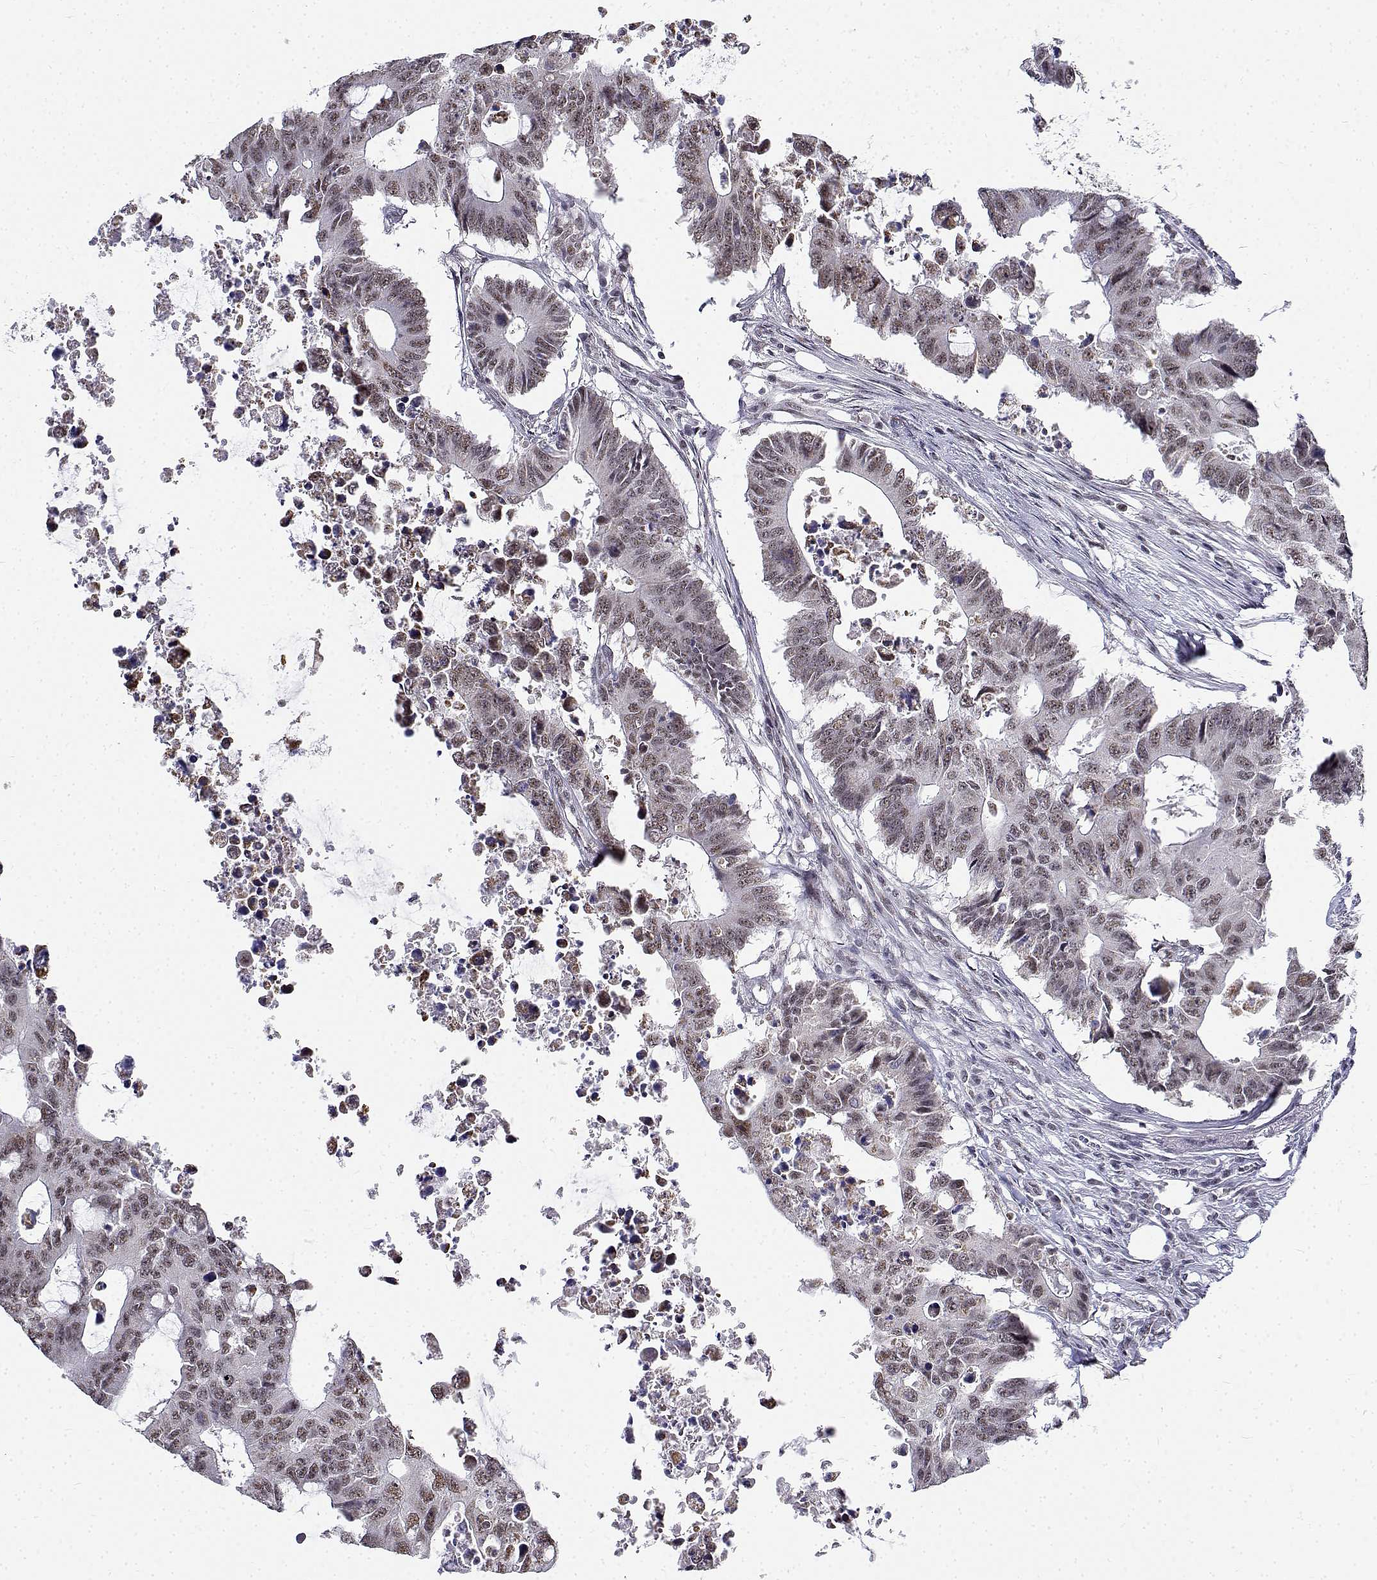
{"staining": {"intensity": "weak", "quantity": "25%-75%", "location": "nuclear"}, "tissue": "colorectal cancer", "cell_type": "Tumor cells", "image_type": "cancer", "snomed": [{"axis": "morphology", "description": "Adenocarcinoma, NOS"}, {"axis": "topography", "description": "Colon"}], "caption": "IHC of human colorectal cancer (adenocarcinoma) exhibits low levels of weak nuclear positivity in approximately 25%-75% of tumor cells.", "gene": "BCAS2", "patient": {"sex": "male", "age": 71}}